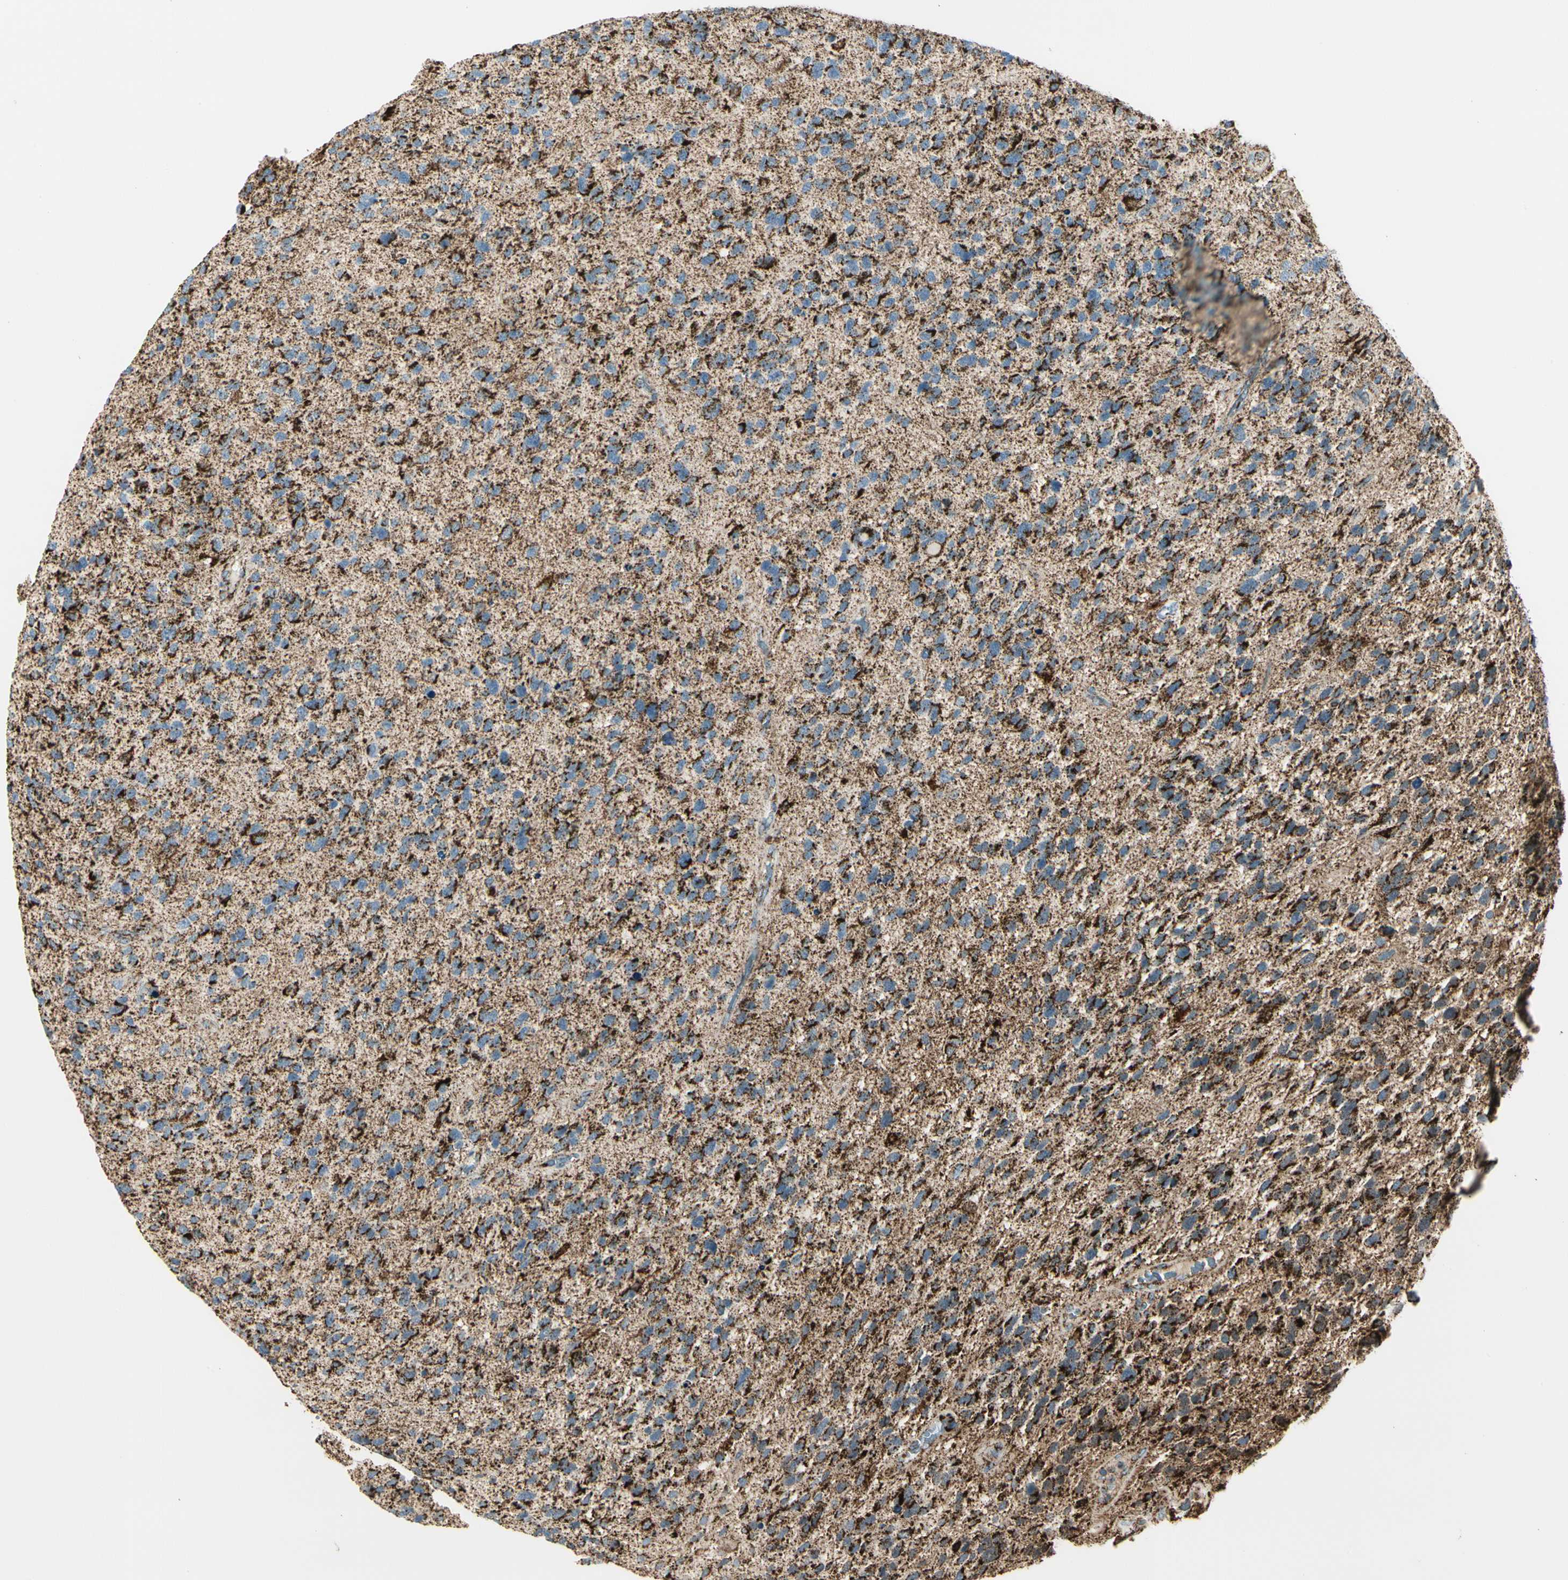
{"staining": {"intensity": "strong", "quantity": ">75%", "location": "cytoplasmic/membranous"}, "tissue": "glioma", "cell_type": "Tumor cells", "image_type": "cancer", "snomed": [{"axis": "morphology", "description": "Glioma, malignant, High grade"}, {"axis": "topography", "description": "Brain"}], "caption": "Glioma stained for a protein (brown) exhibits strong cytoplasmic/membranous positive expression in about >75% of tumor cells.", "gene": "ME2", "patient": {"sex": "female", "age": 58}}